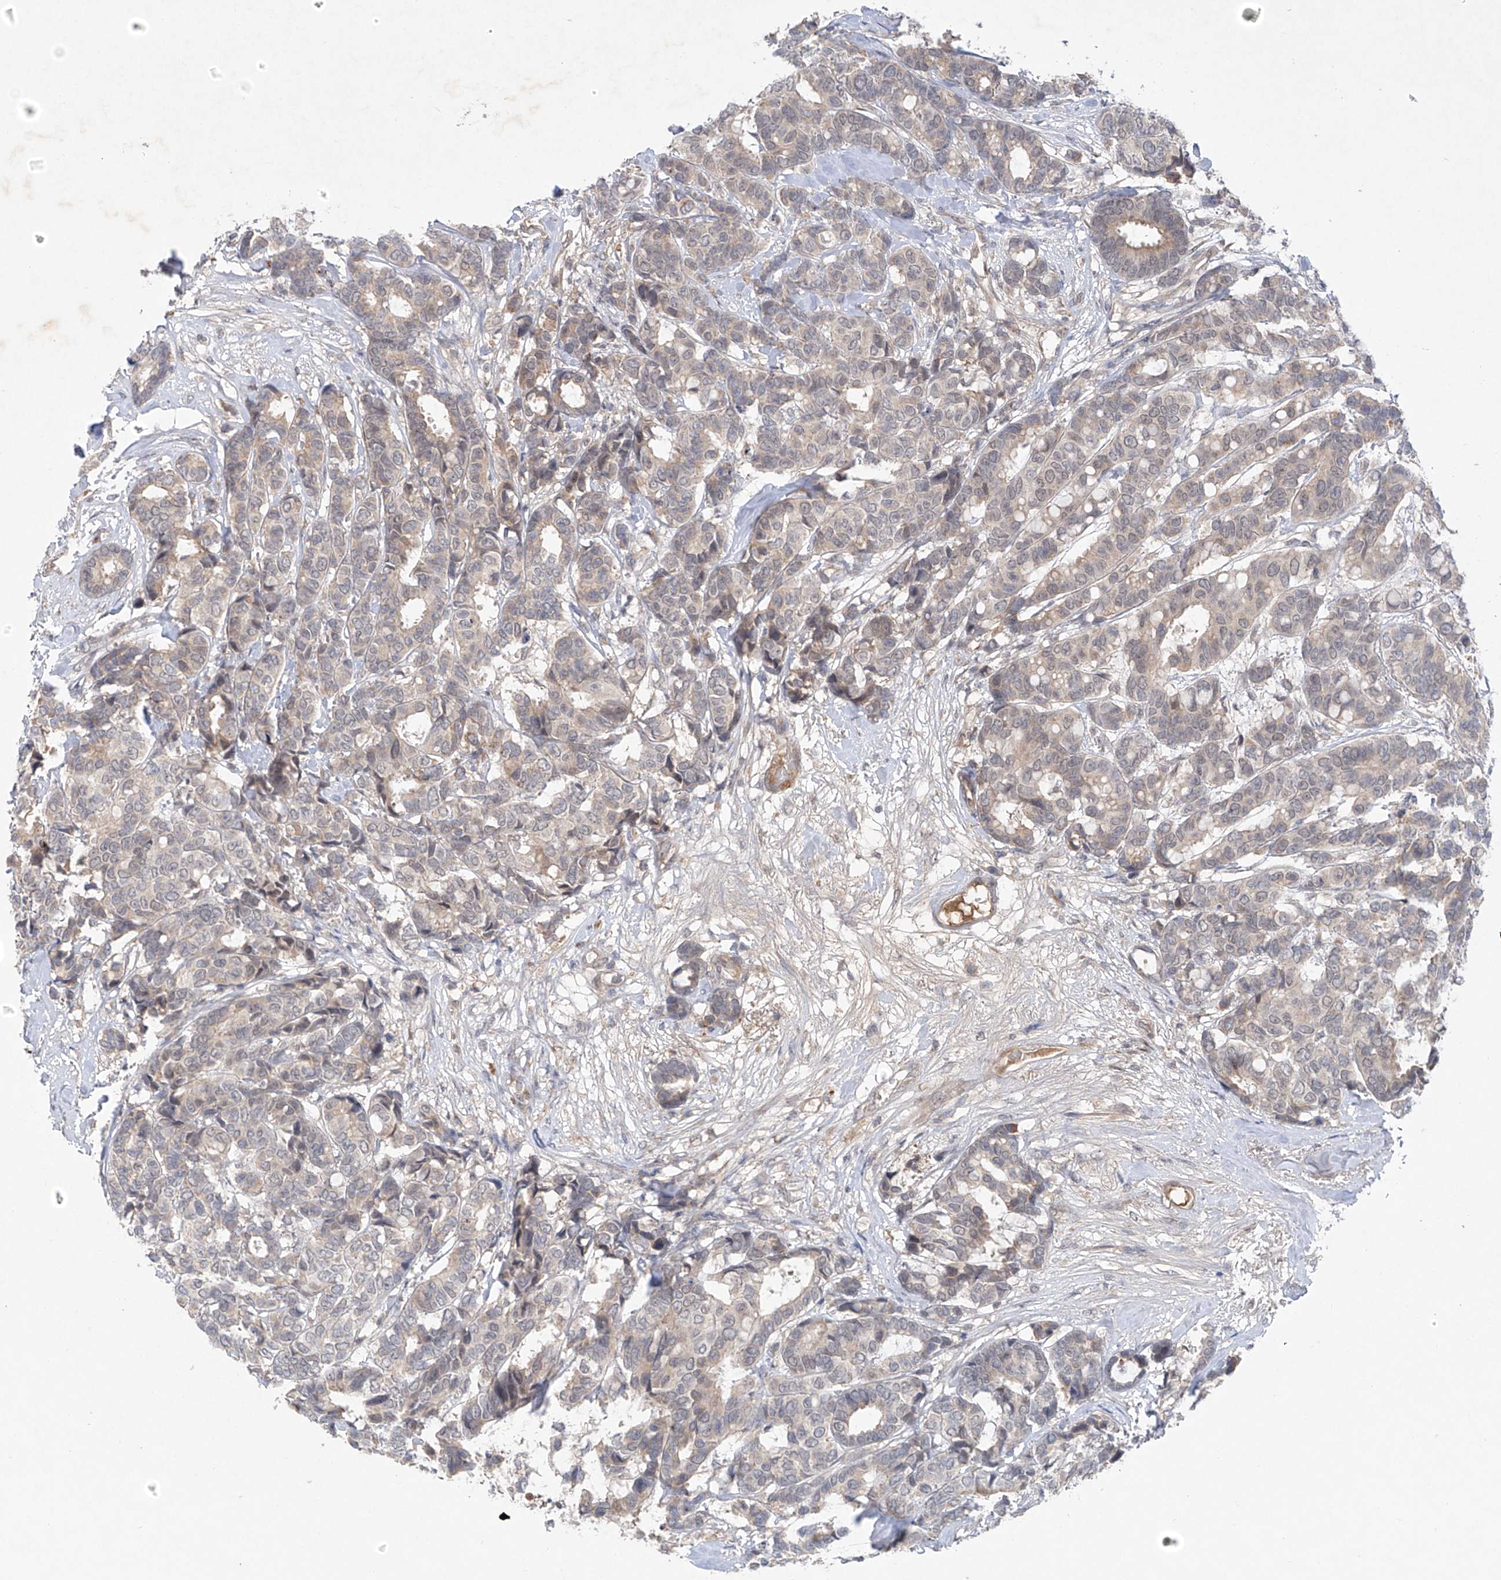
{"staining": {"intensity": "weak", "quantity": "25%-75%", "location": "cytoplasmic/membranous"}, "tissue": "breast cancer", "cell_type": "Tumor cells", "image_type": "cancer", "snomed": [{"axis": "morphology", "description": "Duct carcinoma"}, {"axis": "topography", "description": "Breast"}], "caption": "Immunohistochemistry (IHC) histopathology image of neoplastic tissue: invasive ductal carcinoma (breast) stained using immunohistochemistry (IHC) displays low levels of weak protein expression localized specifically in the cytoplasmic/membranous of tumor cells, appearing as a cytoplasmic/membranous brown color.", "gene": "FAM135A", "patient": {"sex": "female", "age": 87}}